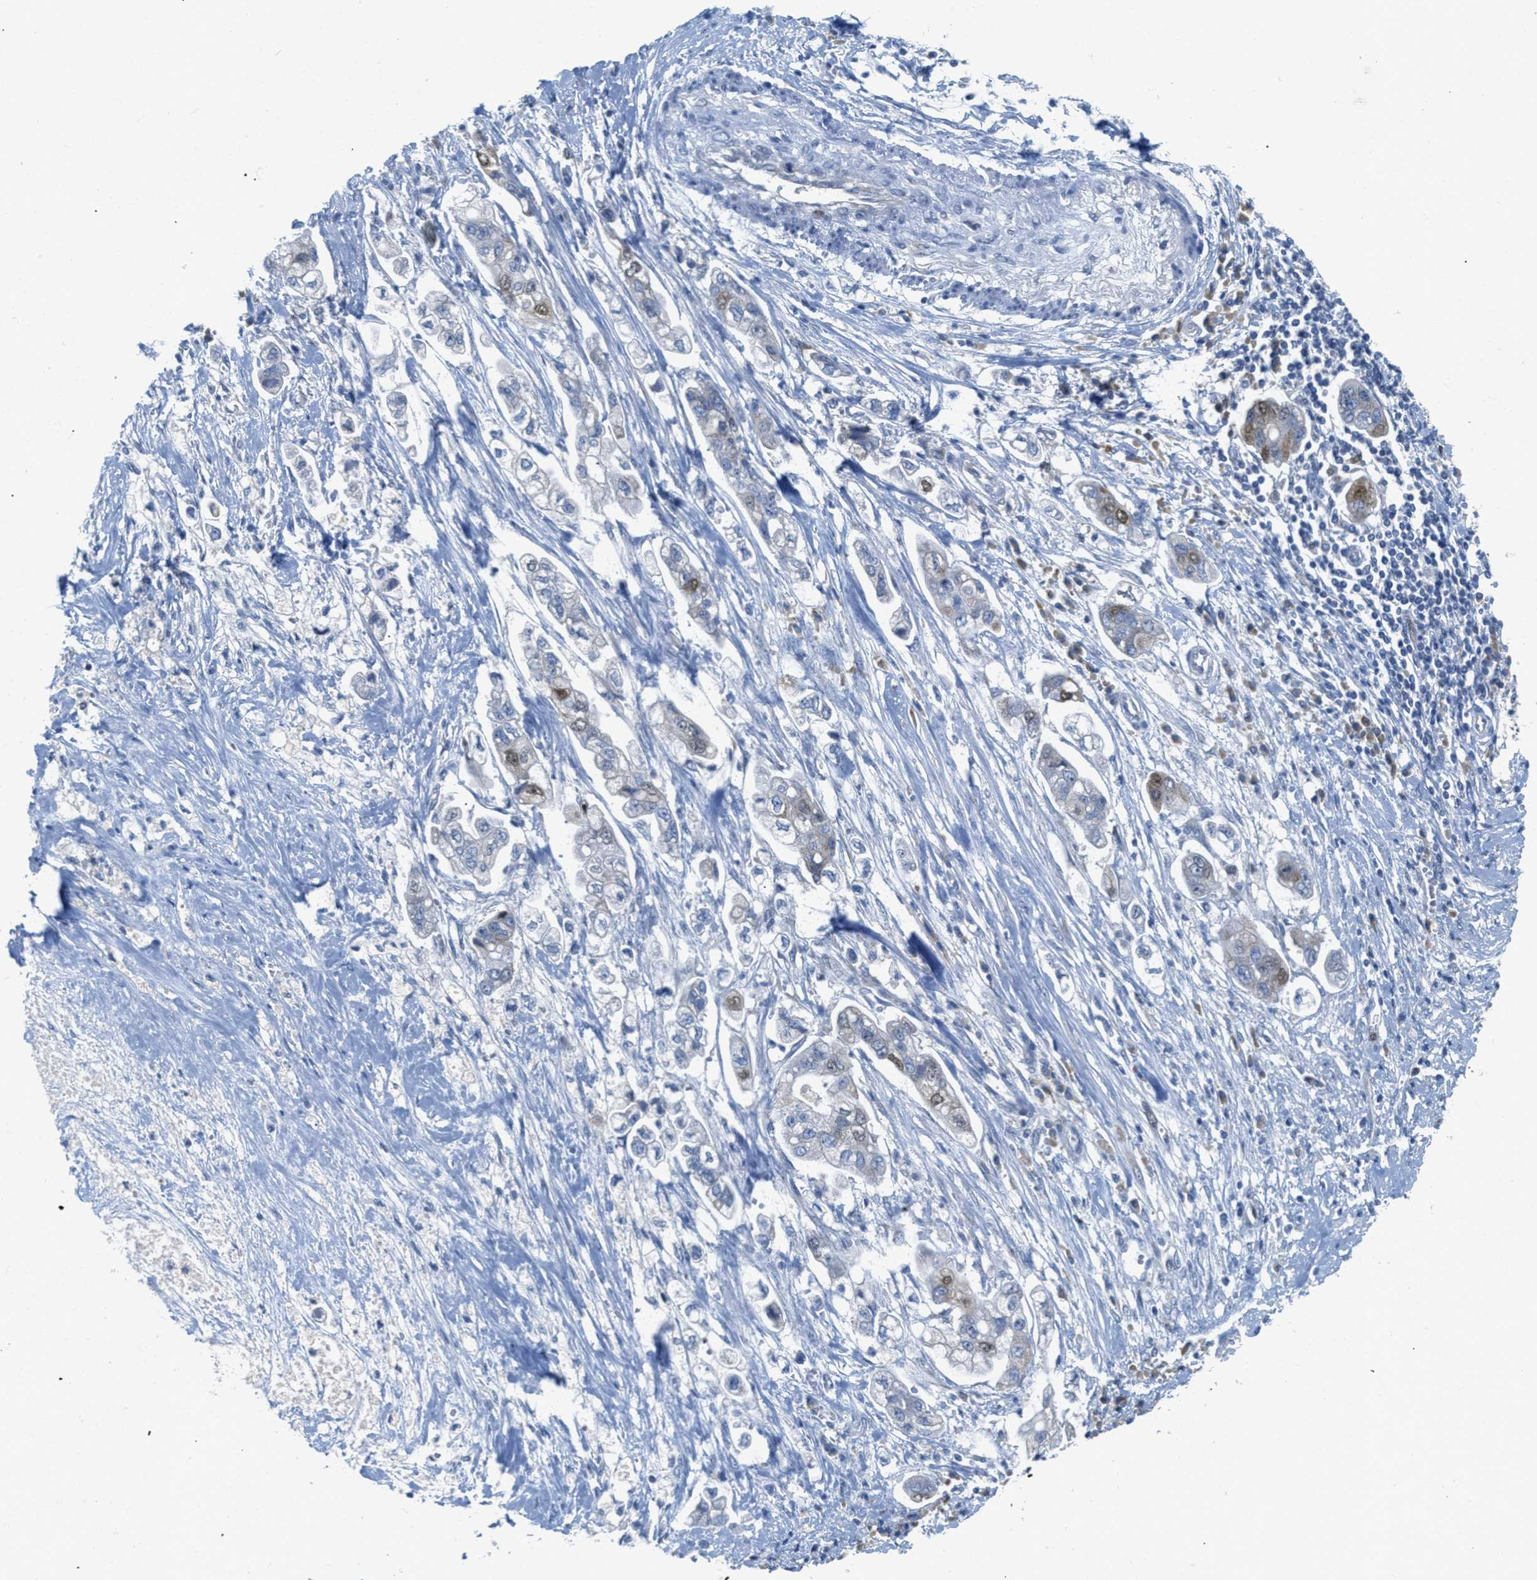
{"staining": {"intensity": "moderate", "quantity": "<25%", "location": "cytoplasmic/membranous,nuclear"}, "tissue": "stomach cancer", "cell_type": "Tumor cells", "image_type": "cancer", "snomed": [{"axis": "morphology", "description": "Adenocarcinoma, NOS"}, {"axis": "topography", "description": "Stomach"}], "caption": "Immunohistochemical staining of adenocarcinoma (stomach) reveals moderate cytoplasmic/membranous and nuclear protein expression in about <25% of tumor cells. The staining was performed using DAB, with brown indicating positive protein expression. Nuclei are stained blue with hematoxylin.", "gene": "ORC6", "patient": {"sex": "male", "age": 62}}